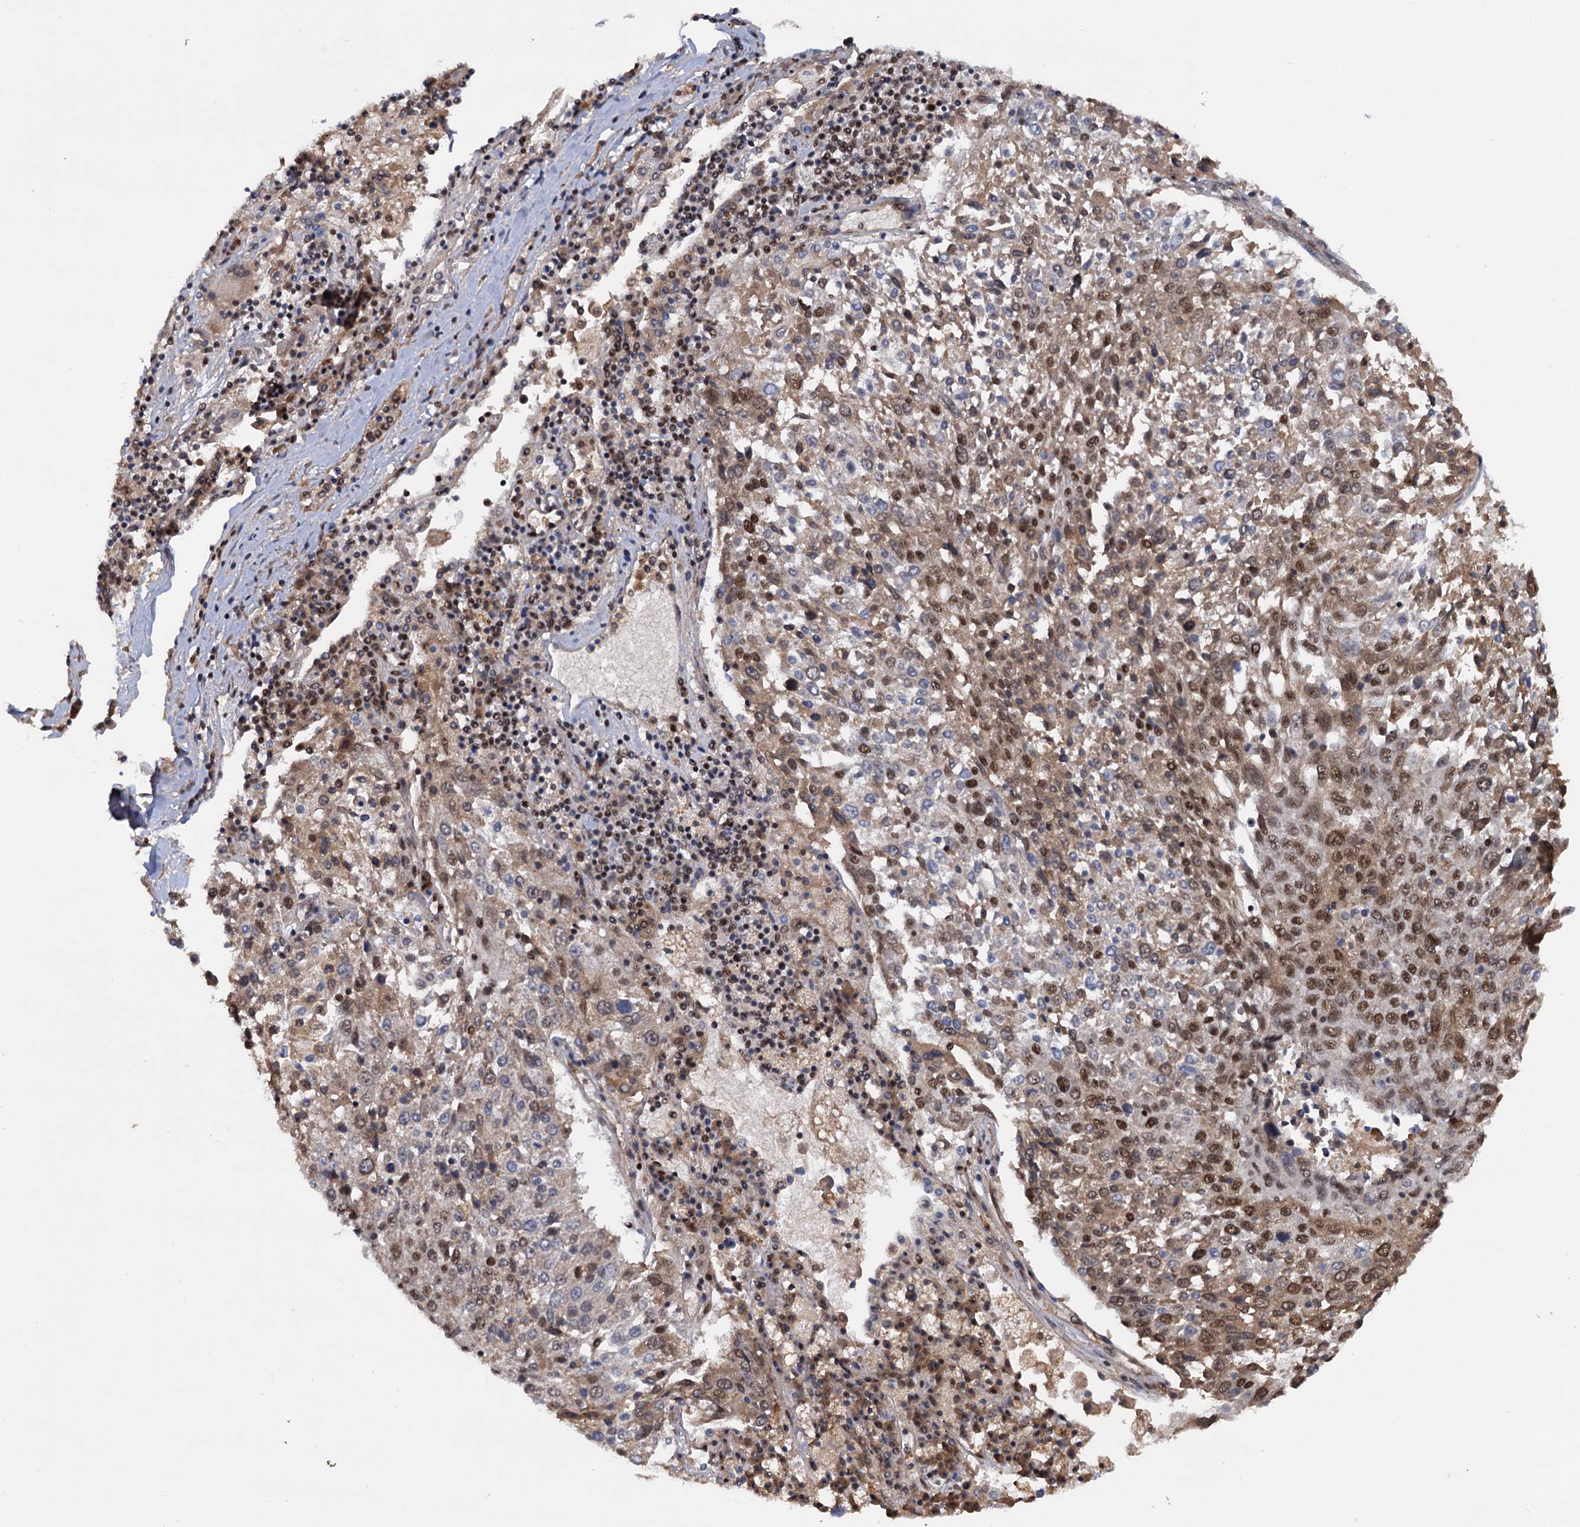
{"staining": {"intensity": "strong", "quantity": "25%-75%", "location": "cytoplasmic/membranous,nuclear"}, "tissue": "lung cancer", "cell_type": "Tumor cells", "image_type": "cancer", "snomed": [{"axis": "morphology", "description": "Squamous cell carcinoma, NOS"}, {"axis": "topography", "description": "Lung"}], "caption": "Protein expression analysis of lung squamous cell carcinoma exhibits strong cytoplasmic/membranous and nuclear staining in about 25%-75% of tumor cells. The staining is performed using DAB (3,3'-diaminobenzidine) brown chromogen to label protein expression. The nuclei are counter-stained blue using hematoxylin.", "gene": "TBC1D12", "patient": {"sex": "male", "age": 65}}